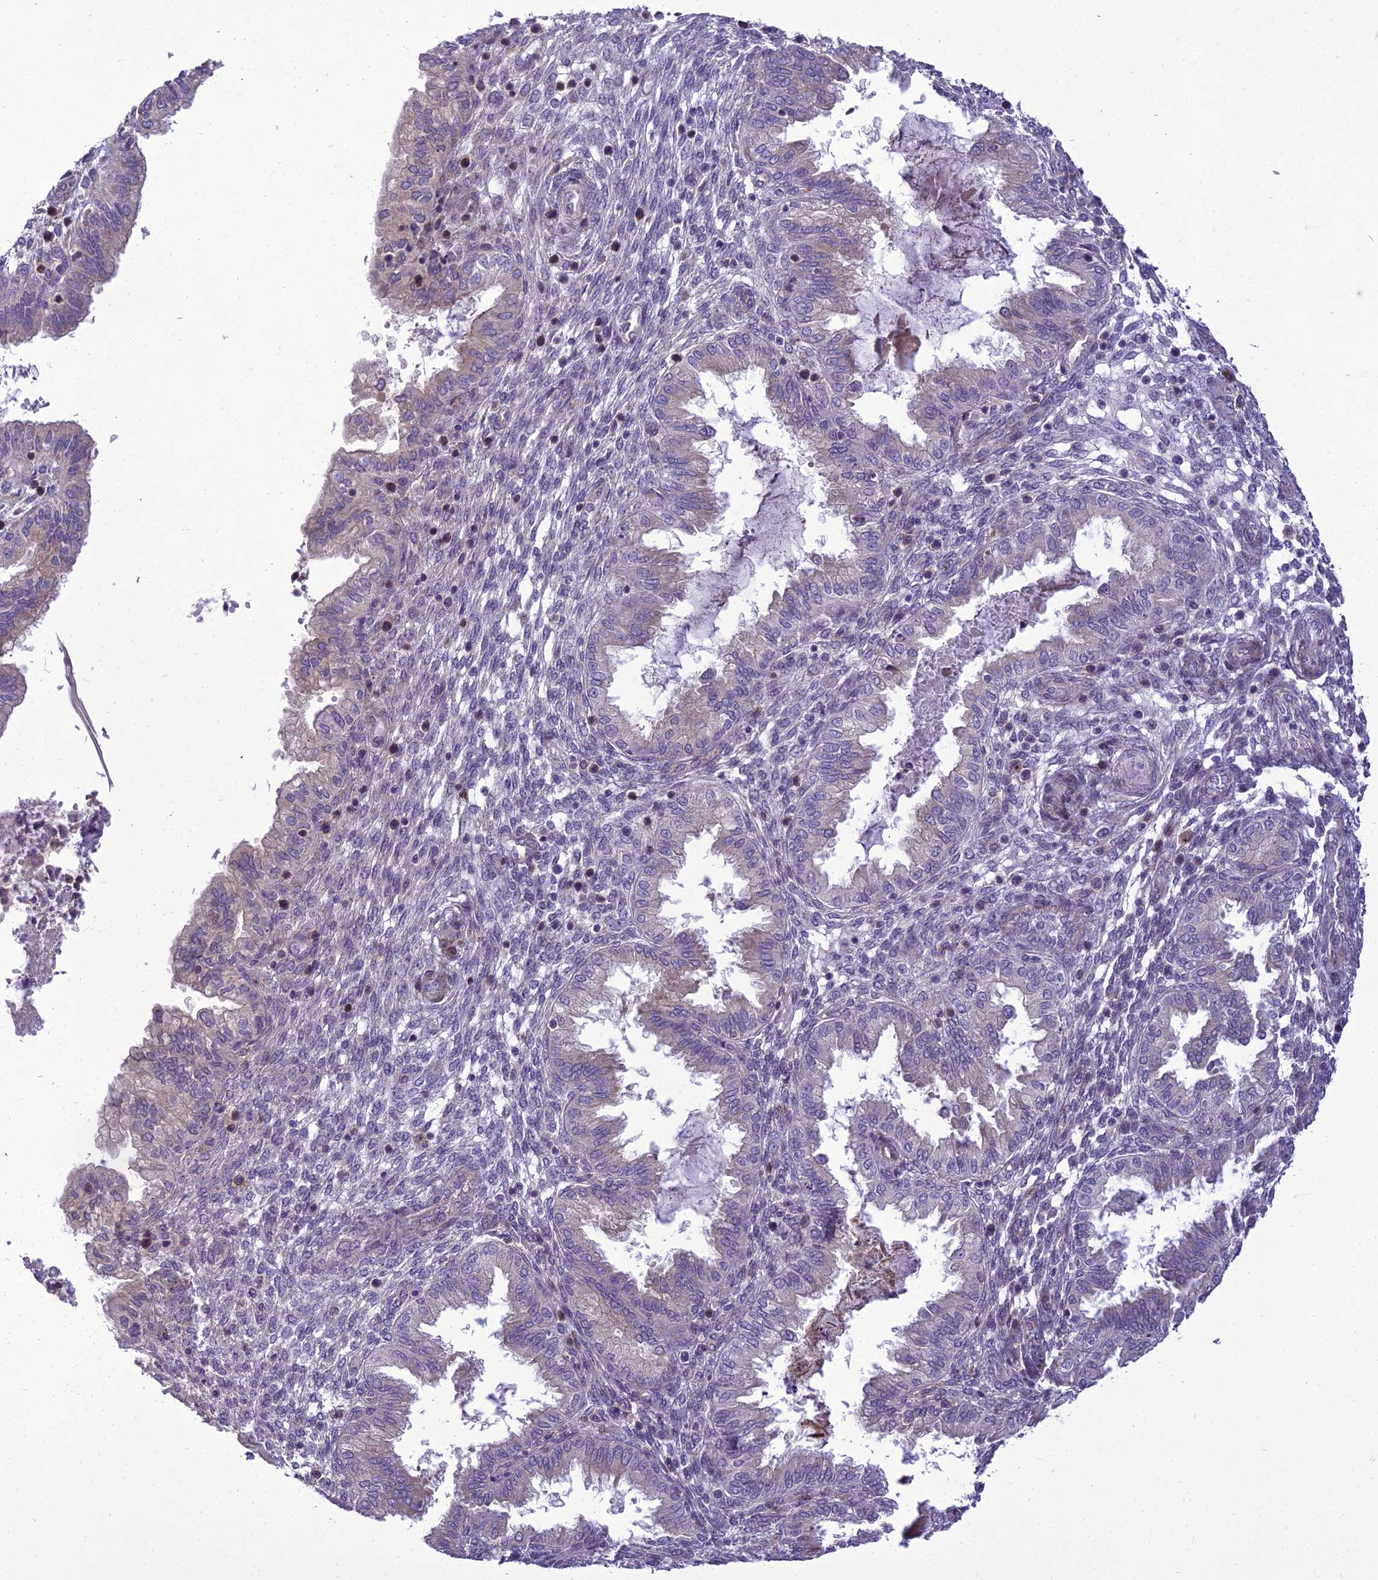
{"staining": {"intensity": "negative", "quantity": "none", "location": "none"}, "tissue": "endometrium", "cell_type": "Cells in endometrial stroma", "image_type": "normal", "snomed": [{"axis": "morphology", "description": "Normal tissue, NOS"}, {"axis": "topography", "description": "Endometrium"}], "caption": "An immunohistochemistry (IHC) histopathology image of normal endometrium is shown. There is no staining in cells in endometrial stroma of endometrium. (Brightfield microscopy of DAB immunohistochemistry at high magnification).", "gene": "NEURL2", "patient": {"sex": "female", "age": 33}}